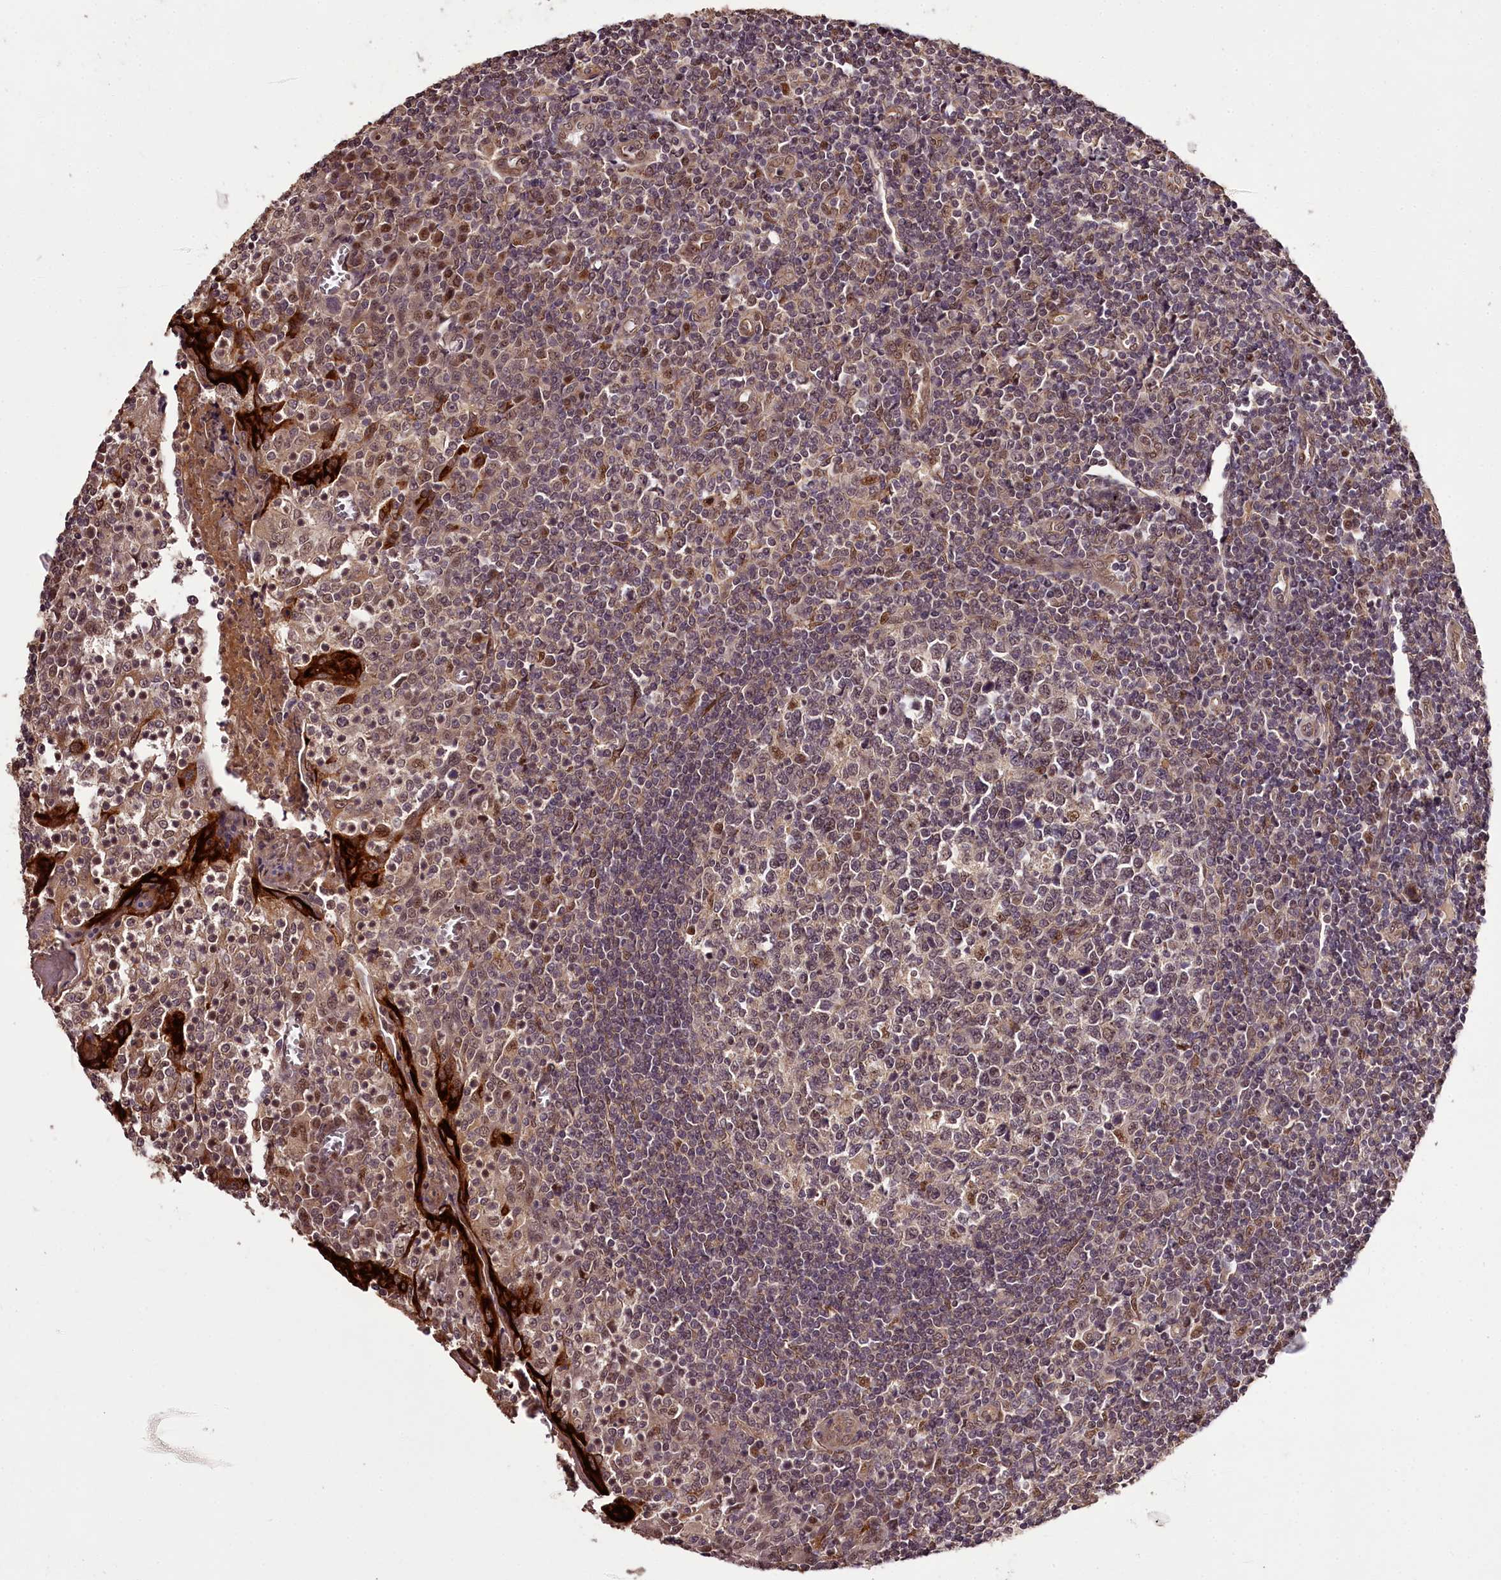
{"staining": {"intensity": "moderate", "quantity": "<25%", "location": "nuclear"}, "tissue": "tonsil", "cell_type": "Germinal center cells", "image_type": "normal", "snomed": [{"axis": "morphology", "description": "Normal tissue, NOS"}, {"axis": "topography", "description": "Tonsil"}], "caption": "An IHC image of unremarkable tissue is shown. Protein staining in brown shows moderate nuclear positivity in tonsil within germinal center cells. (IHC, brightfield microscopy, high magnification).", "gene": "MAML3", "patient": {"sex": "female", "age": 19}}